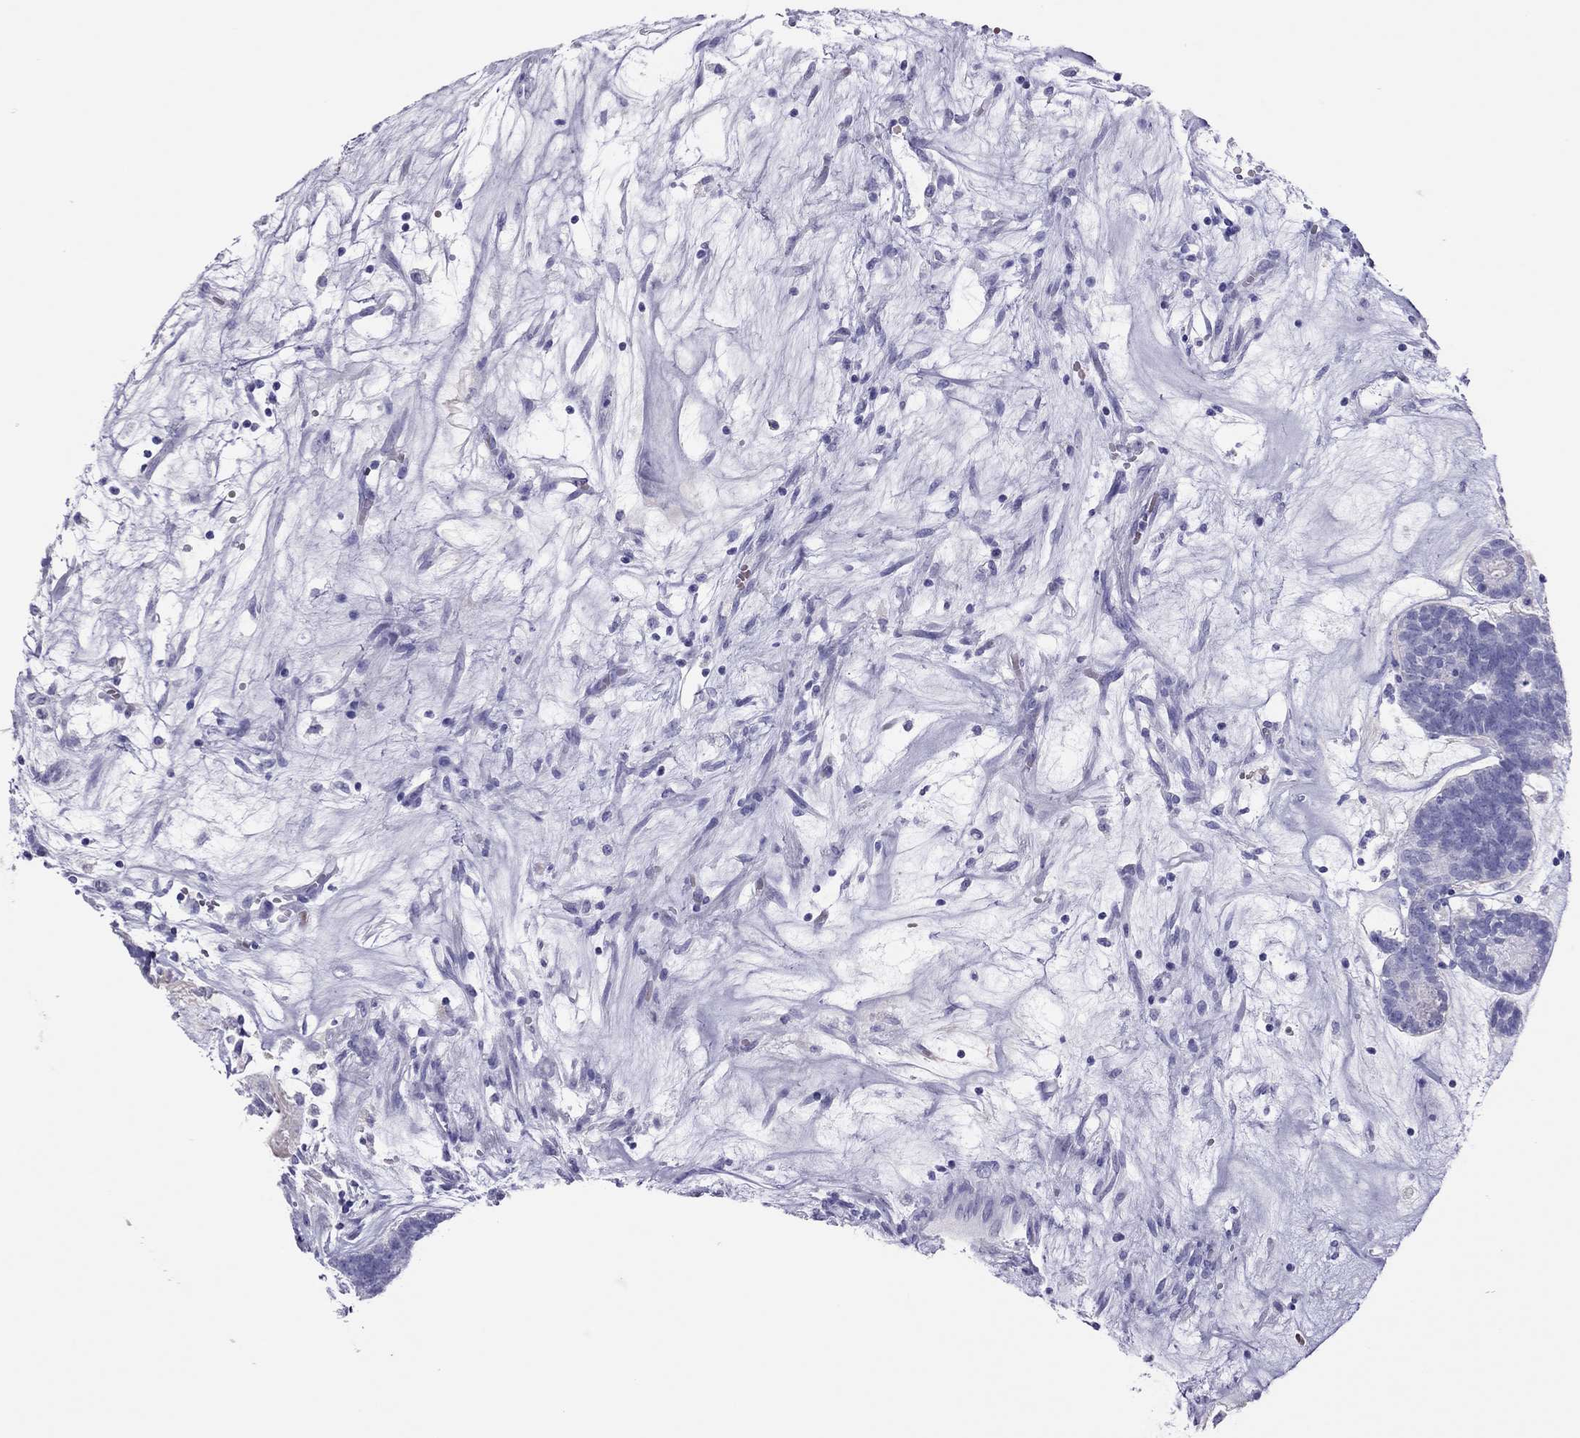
{"staining": {"intensity": "negative", "quantity": "none", "location": "none"}, "tissue": "head and neck cancer", "cell_type": "Tumor cells", "image_type": "cancer", "snomed": [{"axis": "morphology", "description": "Adenocarcinoma, NOS"}, {"axis": "topography", "description": "Head-Neck"}], "caption": "There is no significant expression in tumor cells of head and neck adenocarcinoma.", "gene": "TSHB", "patient": {"sex": "female", "age": 81}}